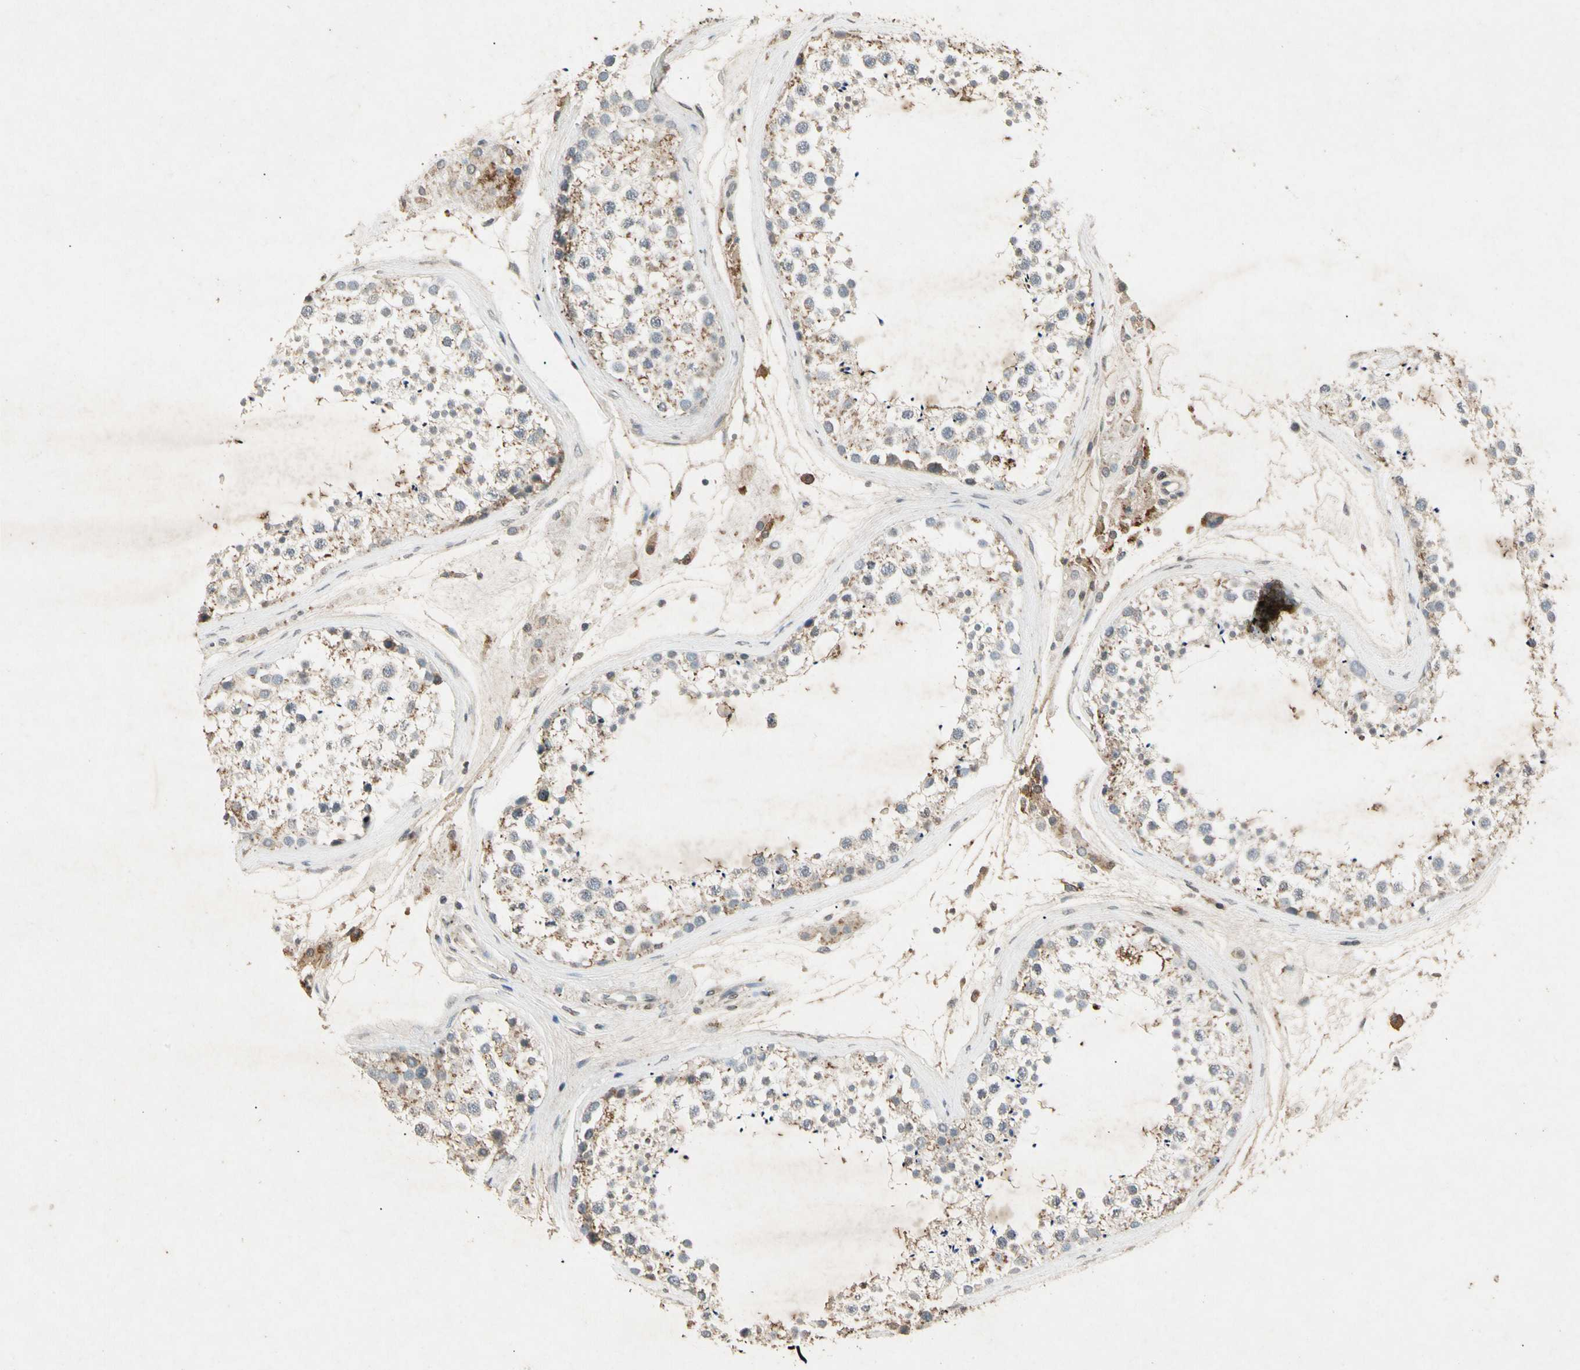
{"staining": {"intensity": "moderate", "quantity": "25%-75%", "location": "cytoplasmic/membranous"}, "tissue": "testis", "cell_type": "Cells in seminiferous ducts", "image_type": "normal", "snomed": [{"axis": "morphology", "description": "Normal tissue, NOS"}, {"axis": "topography", "description": "Testis"}], "caption": "Approximately 25%-75% of cells in seminiferous ducts in benign testis demonstrate moderate cytoplasmic/membranous protein positivity as visualized by brown immunohistochemical staining.", "gene": "CP", "patient": {"sex": "male", "age": 46}}